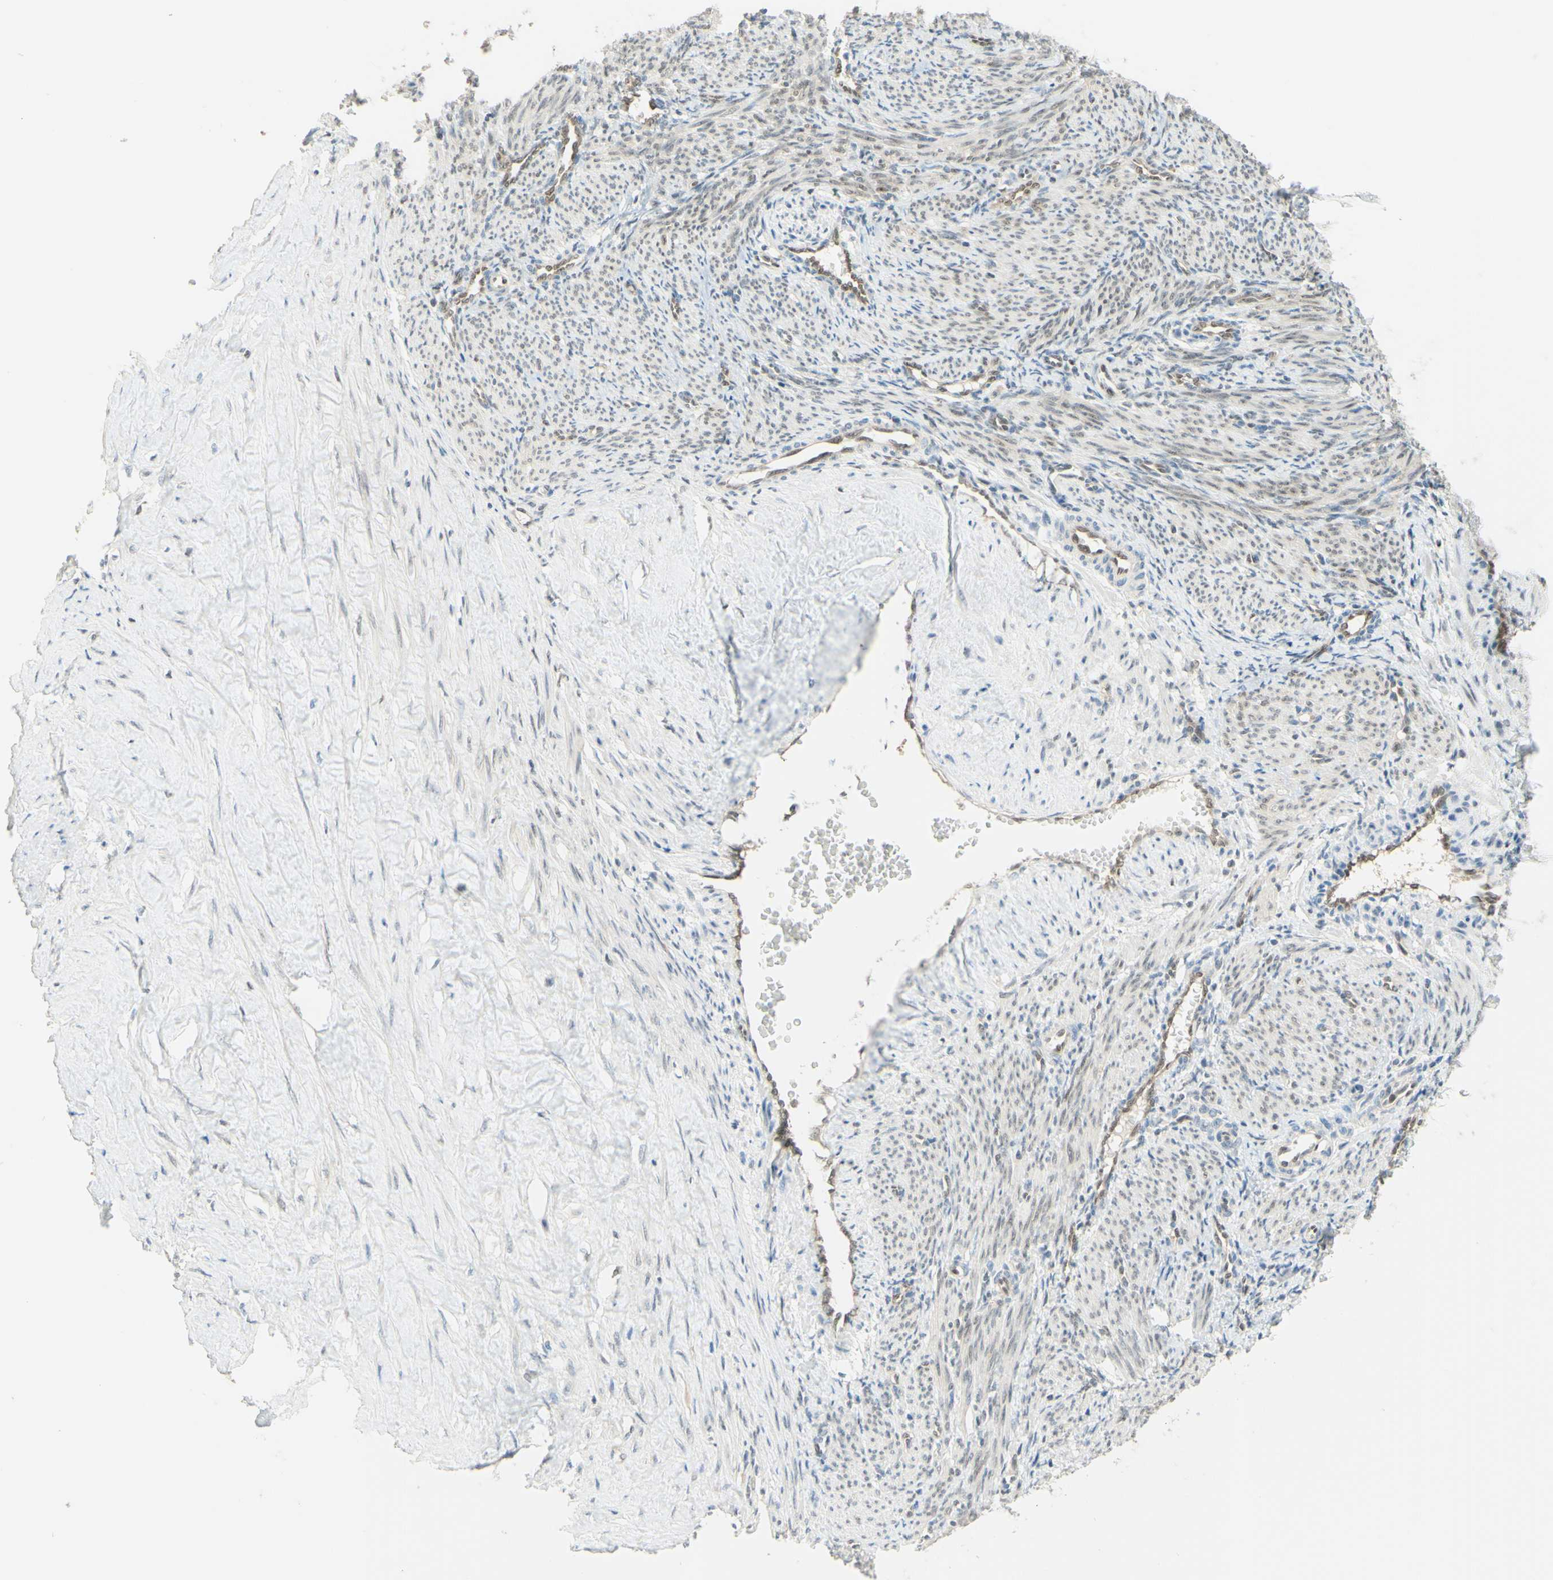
{"staining": {"intensity": "weak", "quantity": "<25%", "location": "nuclear"}, "tissue": "smooth muscle", "cell_type": "Smooth muscle cells", "image_type": "normal", "snomed": [{"axis": "morphology", "description": "Normal tissue, NOS"}, {"axis": "topography", "description": "Endometrium"}], "caption": "Immunohistochemical staining of normal human smooth muscle reveals no significant positivity in smooth muscle cells.", "gene": "POLB", "patient": {"sex": "female", "age": 33}}